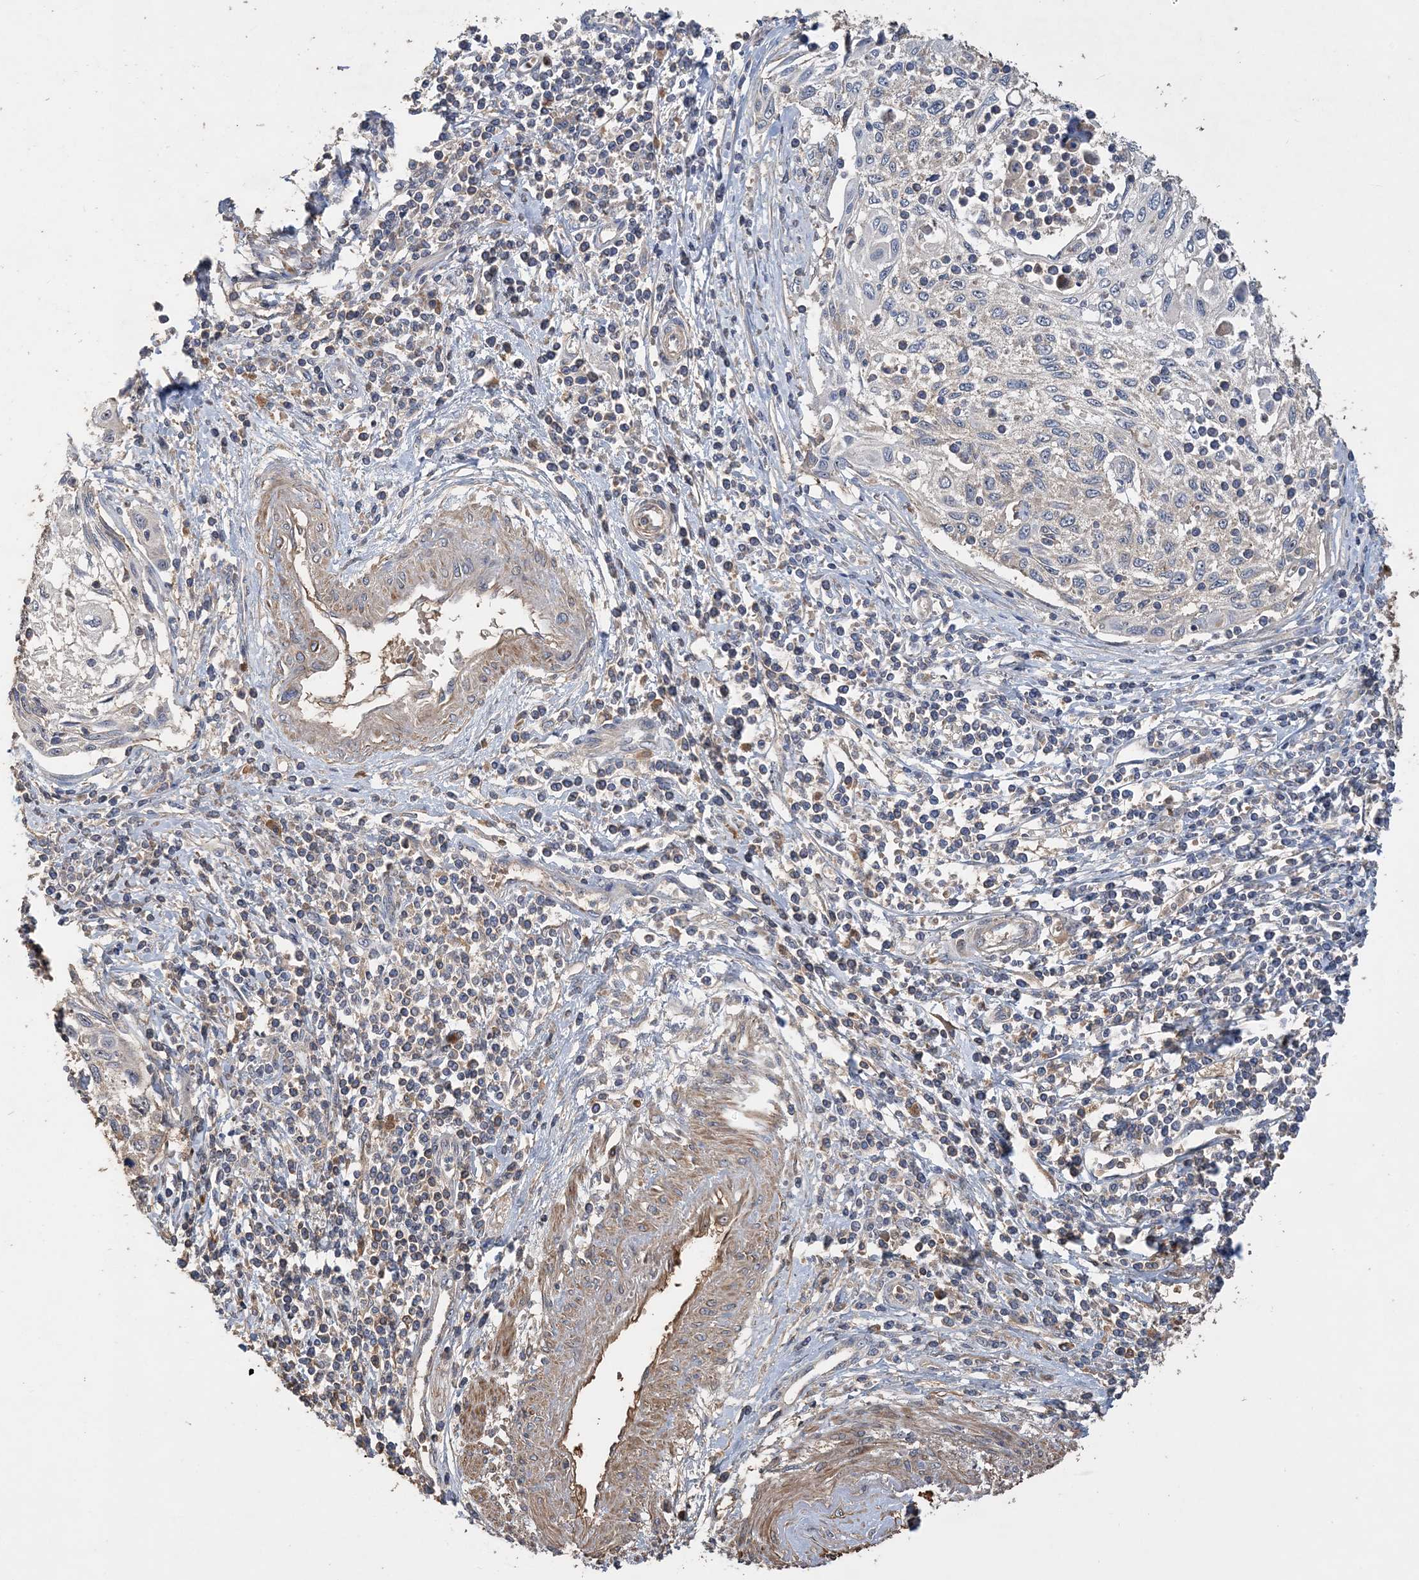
{"staining": {"intensity": "weak", "quantity": "<25%", "location": "cytoplasmic/membranous"}, "tissue": "cervical cancer", "cell_type": "Tumor cells", "image_type": "cancer", "snomed": [{"axis": "morphology", "description": "Squamous cell carcinoma, NOS"}, {"axis": "topography", "description": "Cervix"}], "caption": "High magnification brightfield microscopy of cervical squamous cell carcinoma stained with DAB (3,3'-diaminobenzidine) (brown) and counterstained with hematoxylin (blue): tumor cells show no significant positivity.", "gene": "GRINA", "patient": {"sex": "female", "age": 70}}